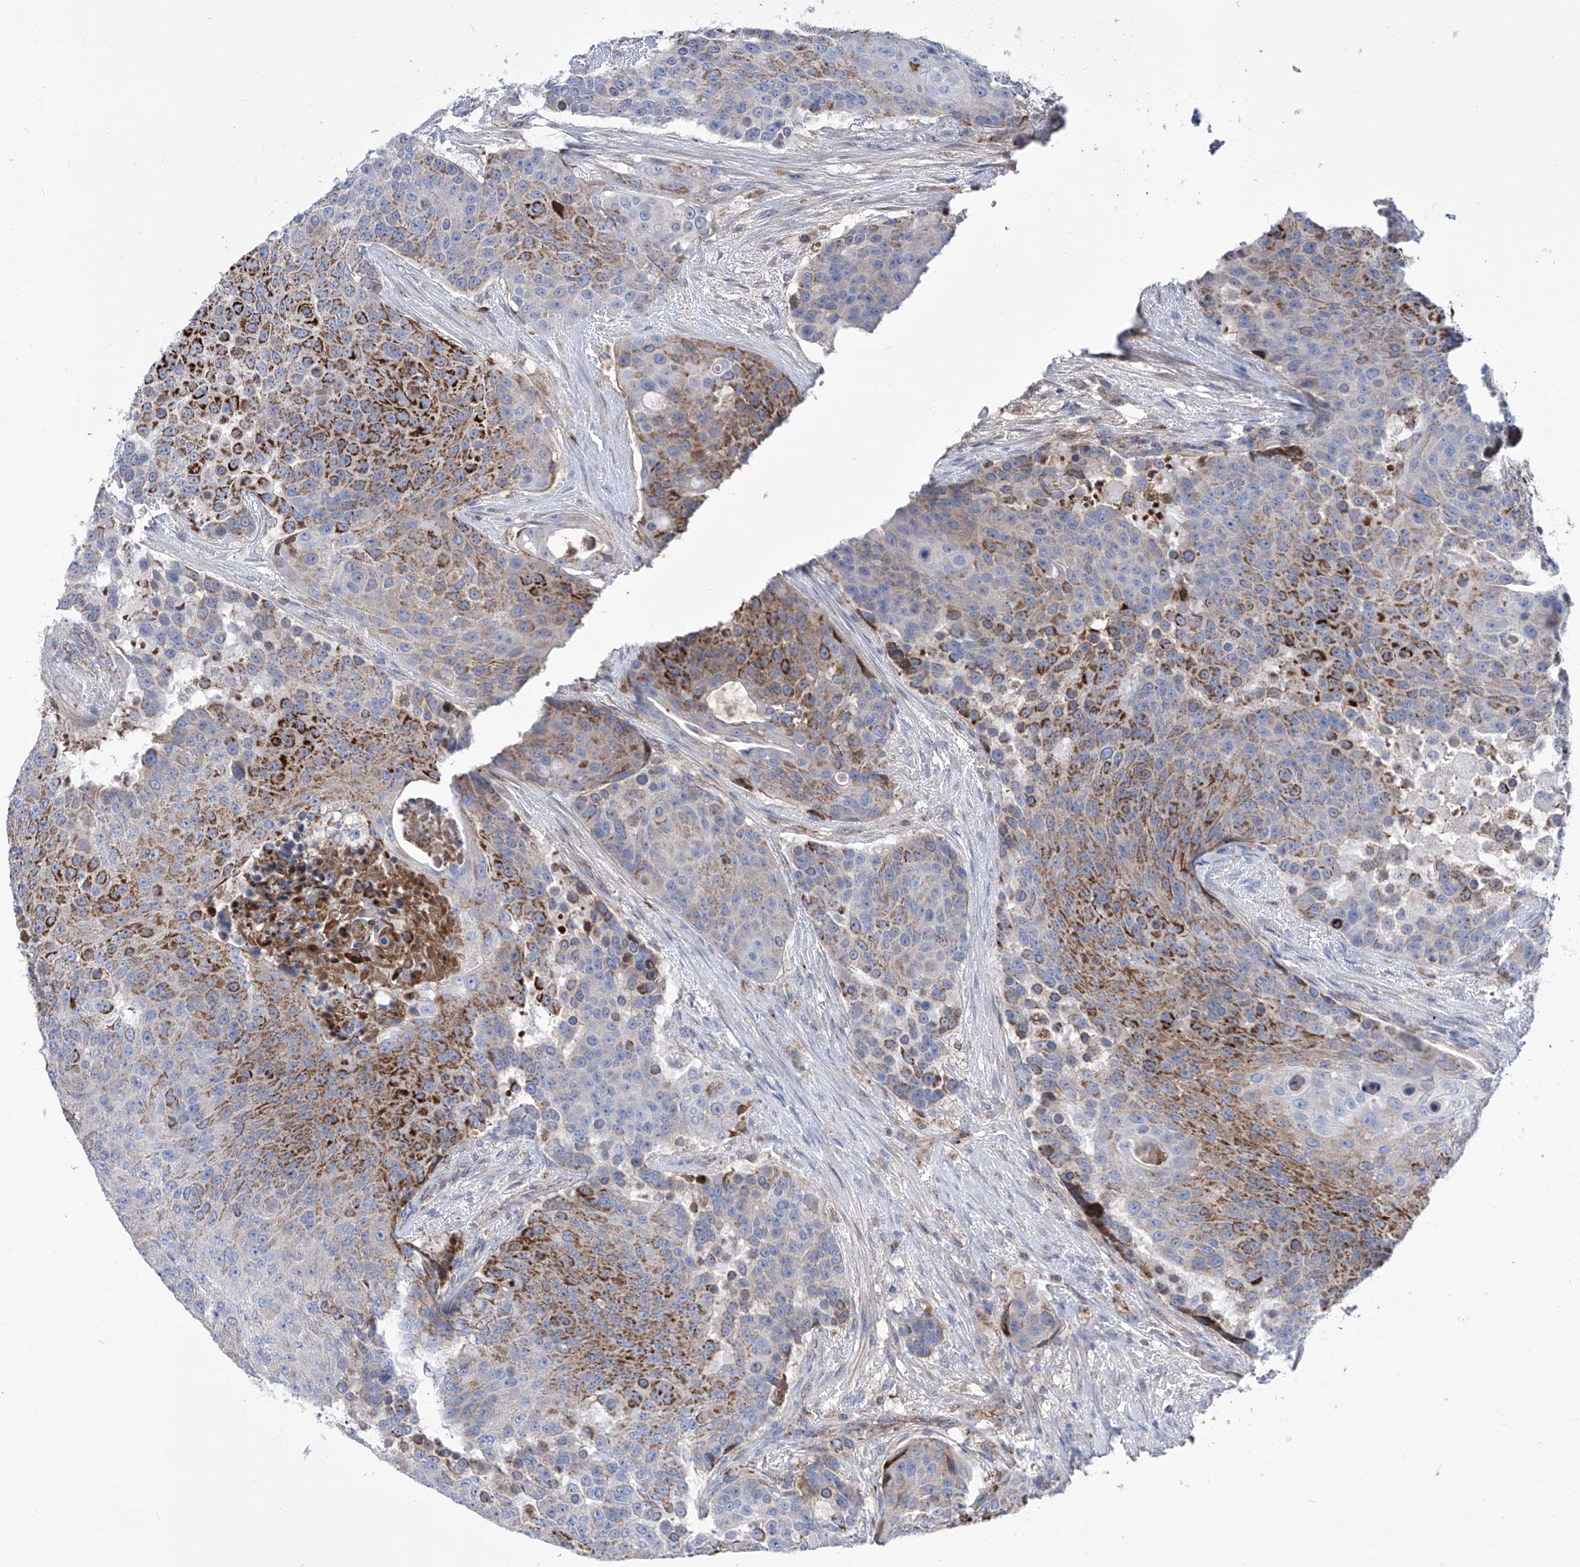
{"staining": {"intensity": "moderate", "quantity": "25%-75%", "location": "cytoplasmic/membranous"}, "tissue": "urothelial cancer", "cell_type": "Tumor cells", "image_type": "cancer", "snomed": [{"axis": "morphology", "description": "Urothelial carcinoma, High grade"}, {"axis": "topography", "description": "Urinary bladder"}], "caption": "Protein staining by immunohistochemistry shows moderate cytoplasmic/membranous expression in about 25%-75% of tumor cells in urothelial cancer. (Brightfield microscopy of DAB IHC at high magnification).", "gene": "SRBD1", "patient": {"sex": "female", "age": 63}}